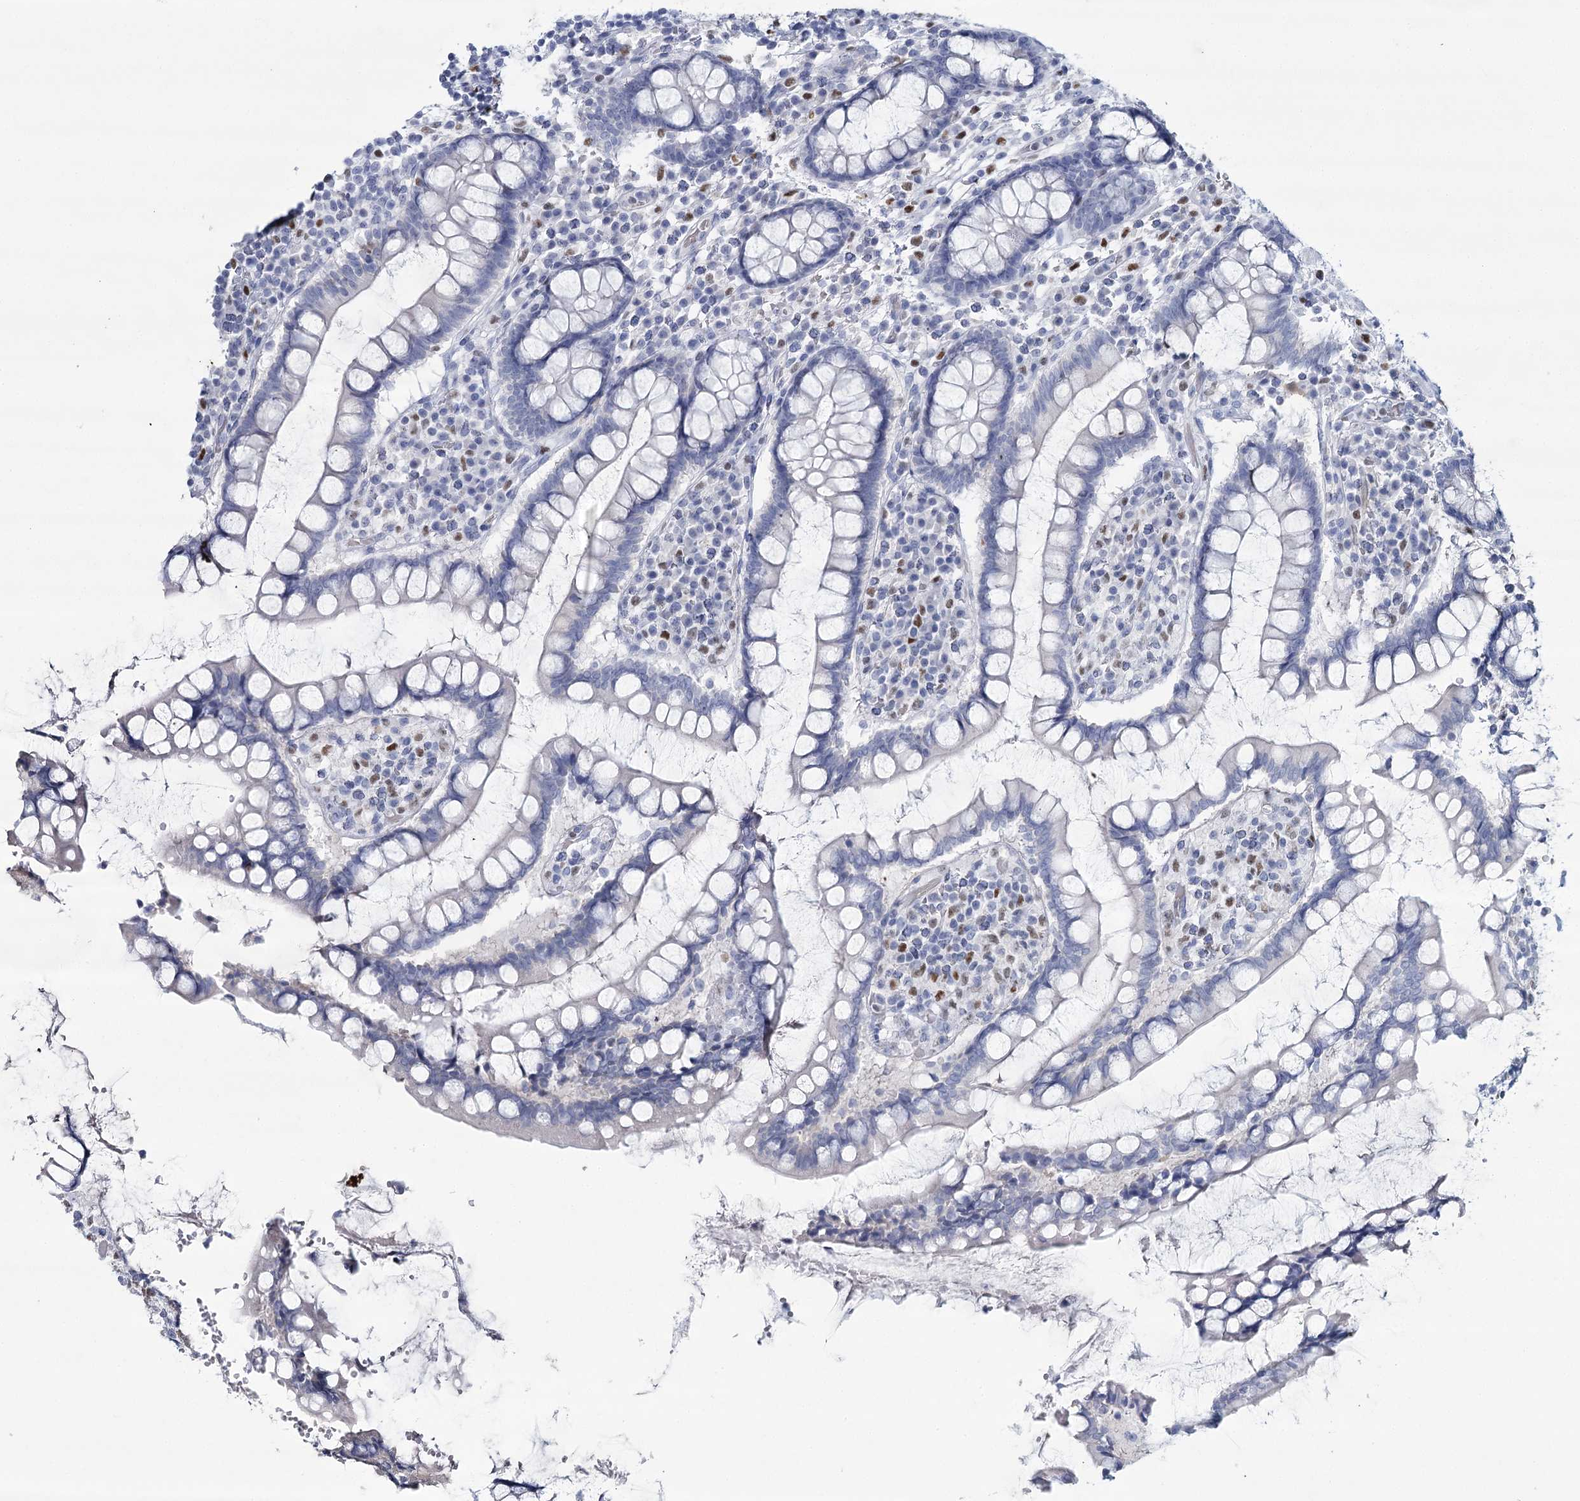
{"staining": {"intensity": "negative", "quantity": "none", "location": "none"}, "tissue": "colon", "cell_type": "Endothelial cells", "image_type": "normal", "snomed": [{"axis": "morphology", "description": "Normal tissue, NOS"}, {"axis": "topography", "description": "Colon"}], "caption": "Immunohistochemistry of normal human colon demonstrates no staining in endothelial cells. Brightfield microscopy of immunohistochemistry (IHC) stained with DAB (3,3'-diaminobenzidine) (brown) and hematoxylin (blue), captured at high magnification.", "gene": "IGSF3", "patient": {"sex": "female", "age": 79}}